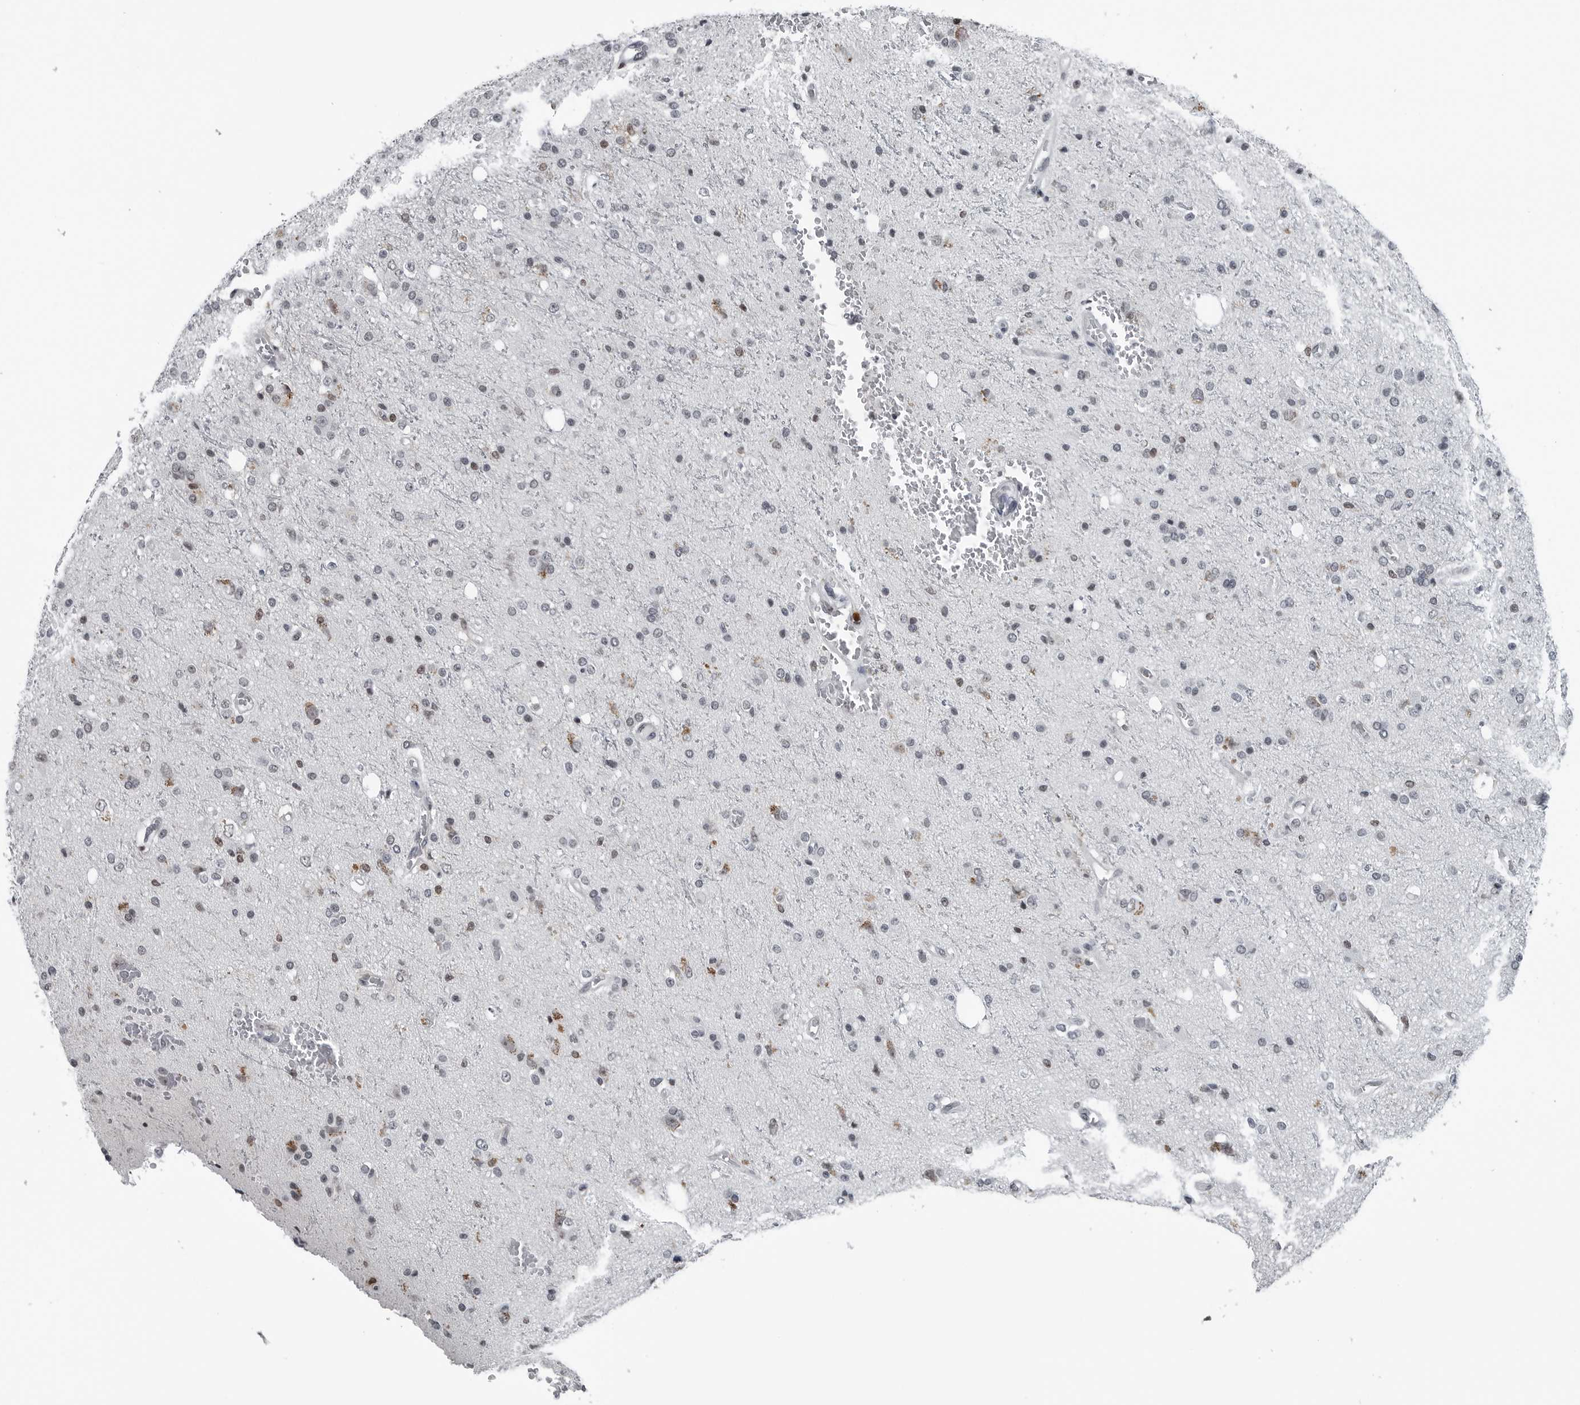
{"staining": {"intensity": "moderate", "quantity": "<25%", "location": "nuclear"}, "tissue": "glioma", "cell_type": "Tumor cells", "image_type": "cancer", "snomed": [{"axis": "morphology", "description": "Glioma, malignant, High grade"}, {"axis": "topography", "description": "Brain"}], "caption": "The immunohistochemical stain labels moderate nuclear positivity in tumor cells of malignant glioma (high-grade) tissue.", "gene": "AKR1A1", "patient": {"sex": "male", "age": 47}}